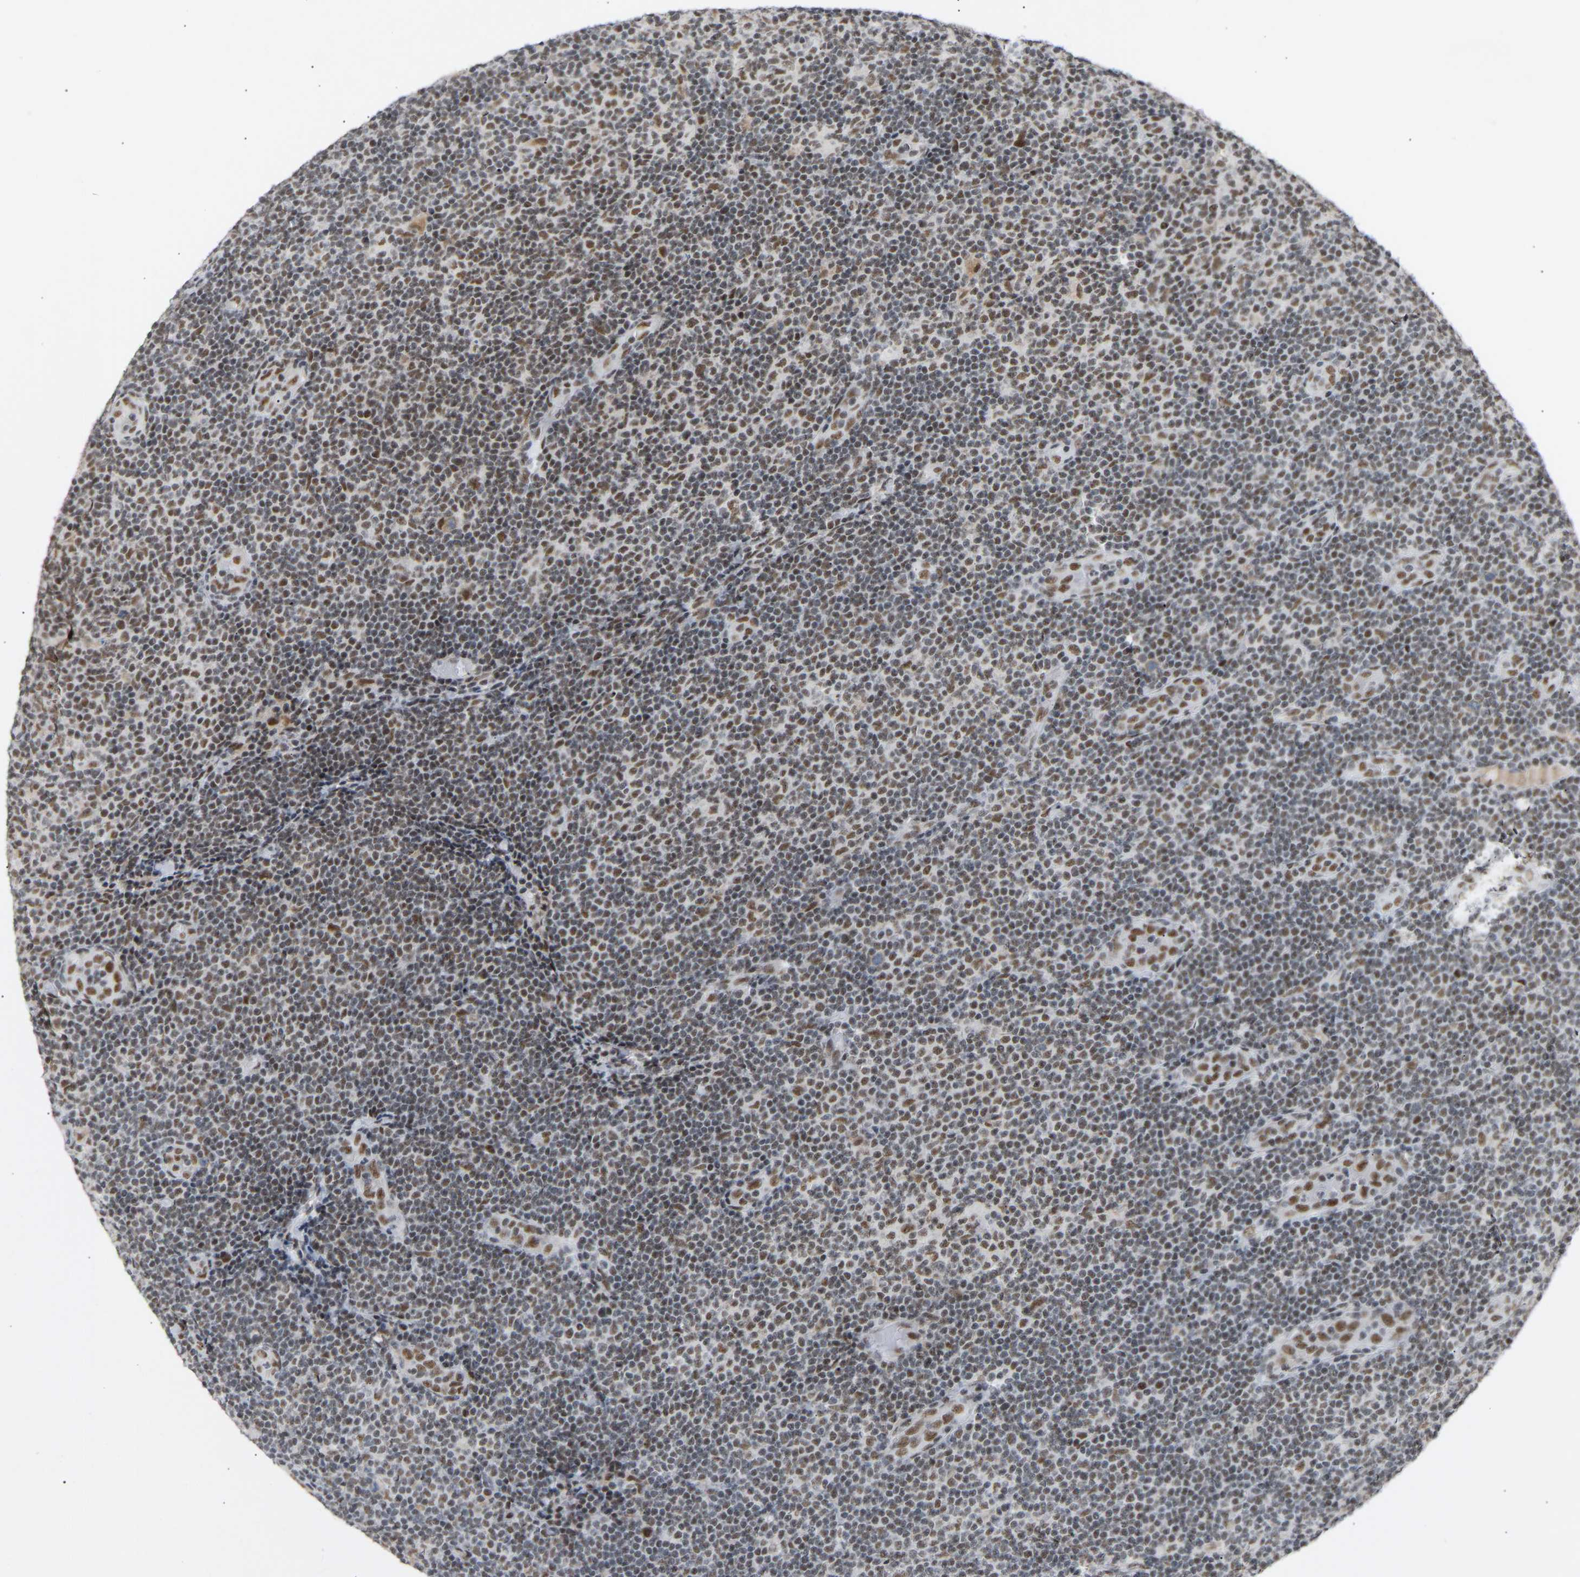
{"staining": {"intensity": "moderate", "quantity": "25%-75%", "location": "nuclear"}, "tissue": "lymphoma", "cell_type": "Tumor cells", "image_type": "cancer", "snomed": [{"axis": "morphology", "description": "Malignant lymphoma, non-Hodgkin's type, Low grade"}, {"axis": "topography", "description": "Lymph node"}], "caption": "Lymphoma tissue exhibits moderate nuclear staining in about 25%-75% of tumor cells", "gene": "NELFB", "patient": {"sex": "male", "age": 83}}